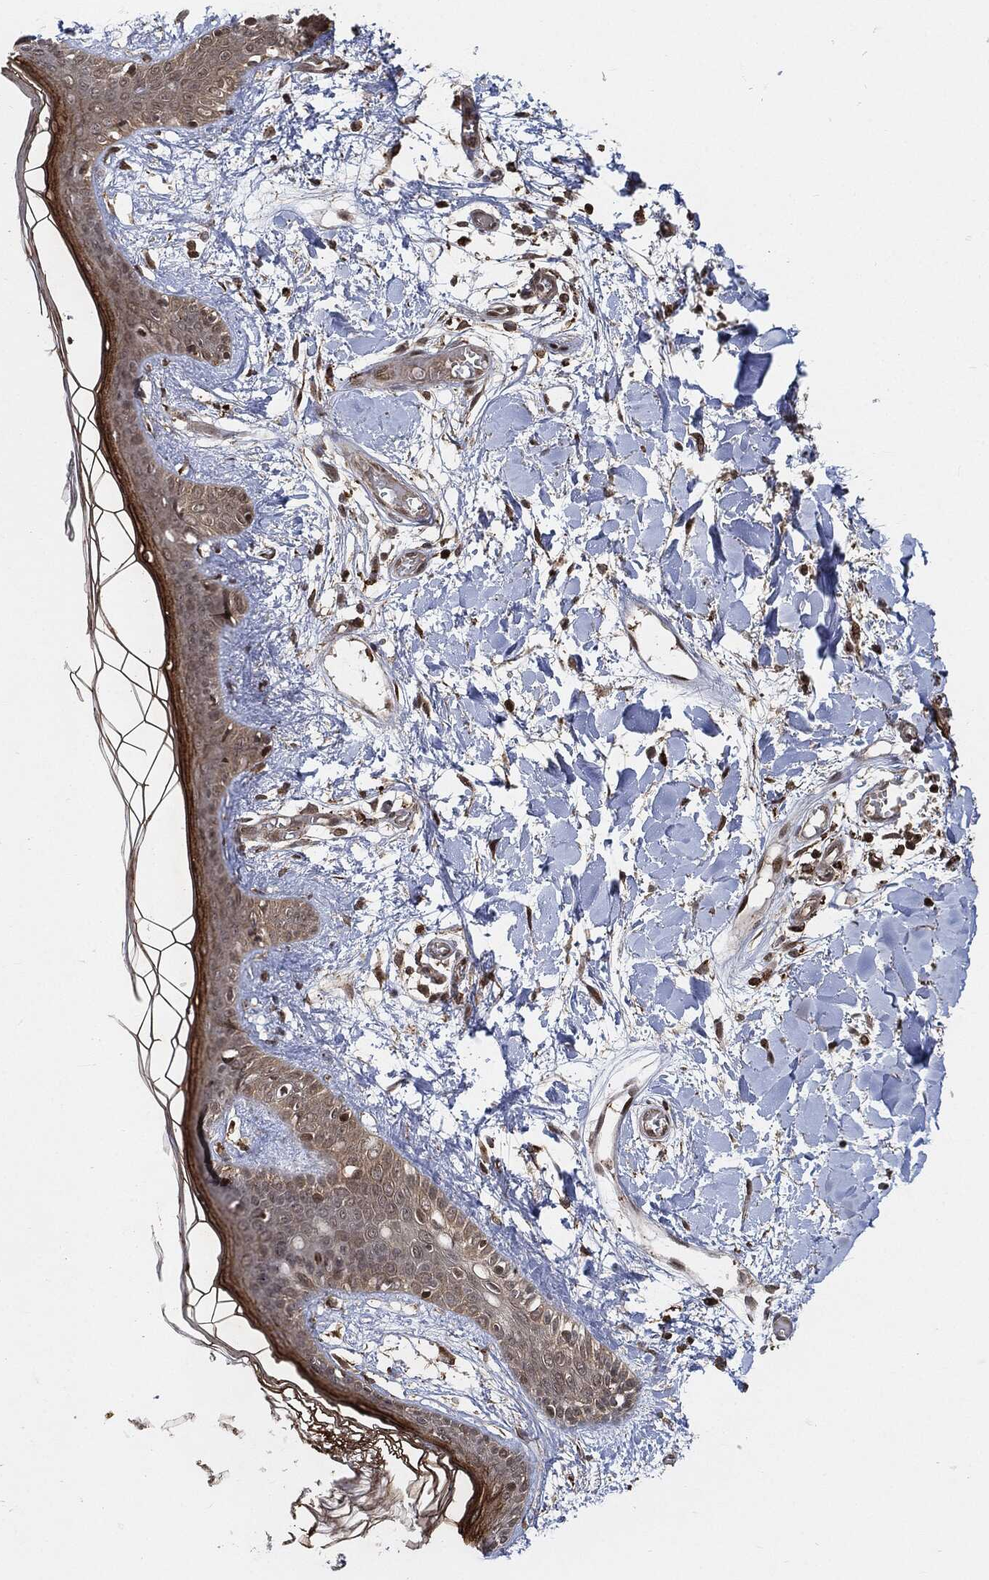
{"staining": {"intensity": "moderate", "quantity": ">75%", "location": "cytoplasmic/membranous"}, "tissue": "skin", "cell_type": "Fibroblasts", "image_type": "normal", "snomed": [{"axis": "morphology", "description": "Normal tissue, NOS"}, {"axis": "topography", "description": "Skin"}], "caption": "A brown stain highlights moderate cytoplasmic/membranous staining of a protein in fibroblasts of benign human skin. The protein is shown in brown color, while the nuclei are stained blue.", "gene": "CUTA", "patient": {"sex": "female", "age": 34}}